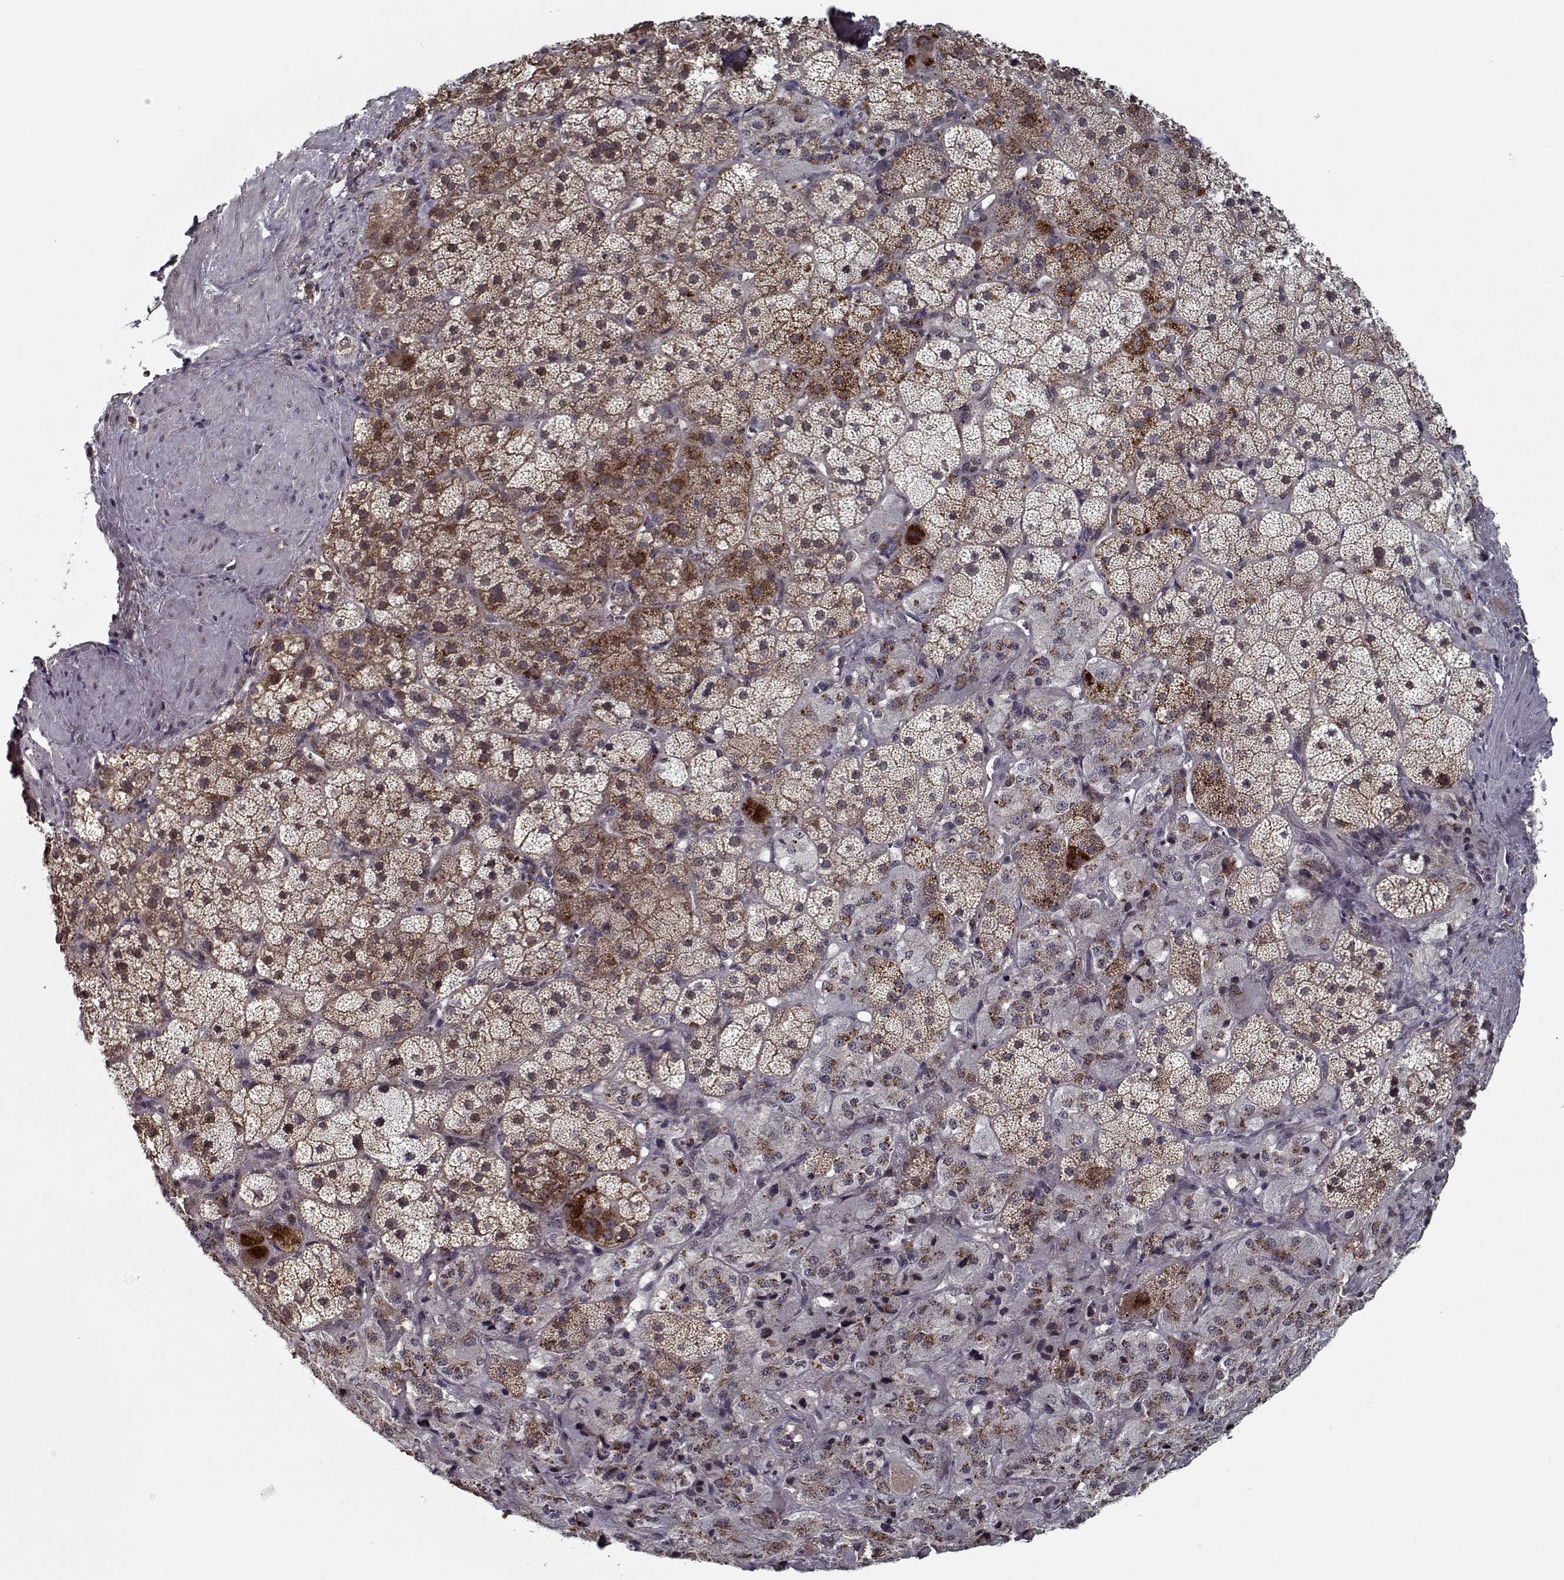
{"staining": {"intensity": "strong", "quantity": "<25%", "location": "cytoplasmic/membranous"}, "tissue": "adrenal gland", "cell_type": "Glandular cells", "image_type": "normal", "snomed": [{"axis": "morphology", "description": "Normal tissue, NOS"}, {"axis": "topography", "description": "Adrenal gland"}], "caption": "Glandular cells reveal medium levels of strong cytoplasmic/membranous expression in approximately <25% of cells in unremarkable human adrenal gland. The staining is performed using DAB brown chromogen to label protein expression. The nuclei are counter-stained blue using hematoxylin.", "gene": "NLK", "patient": {"sex": "male", "age": 57}}